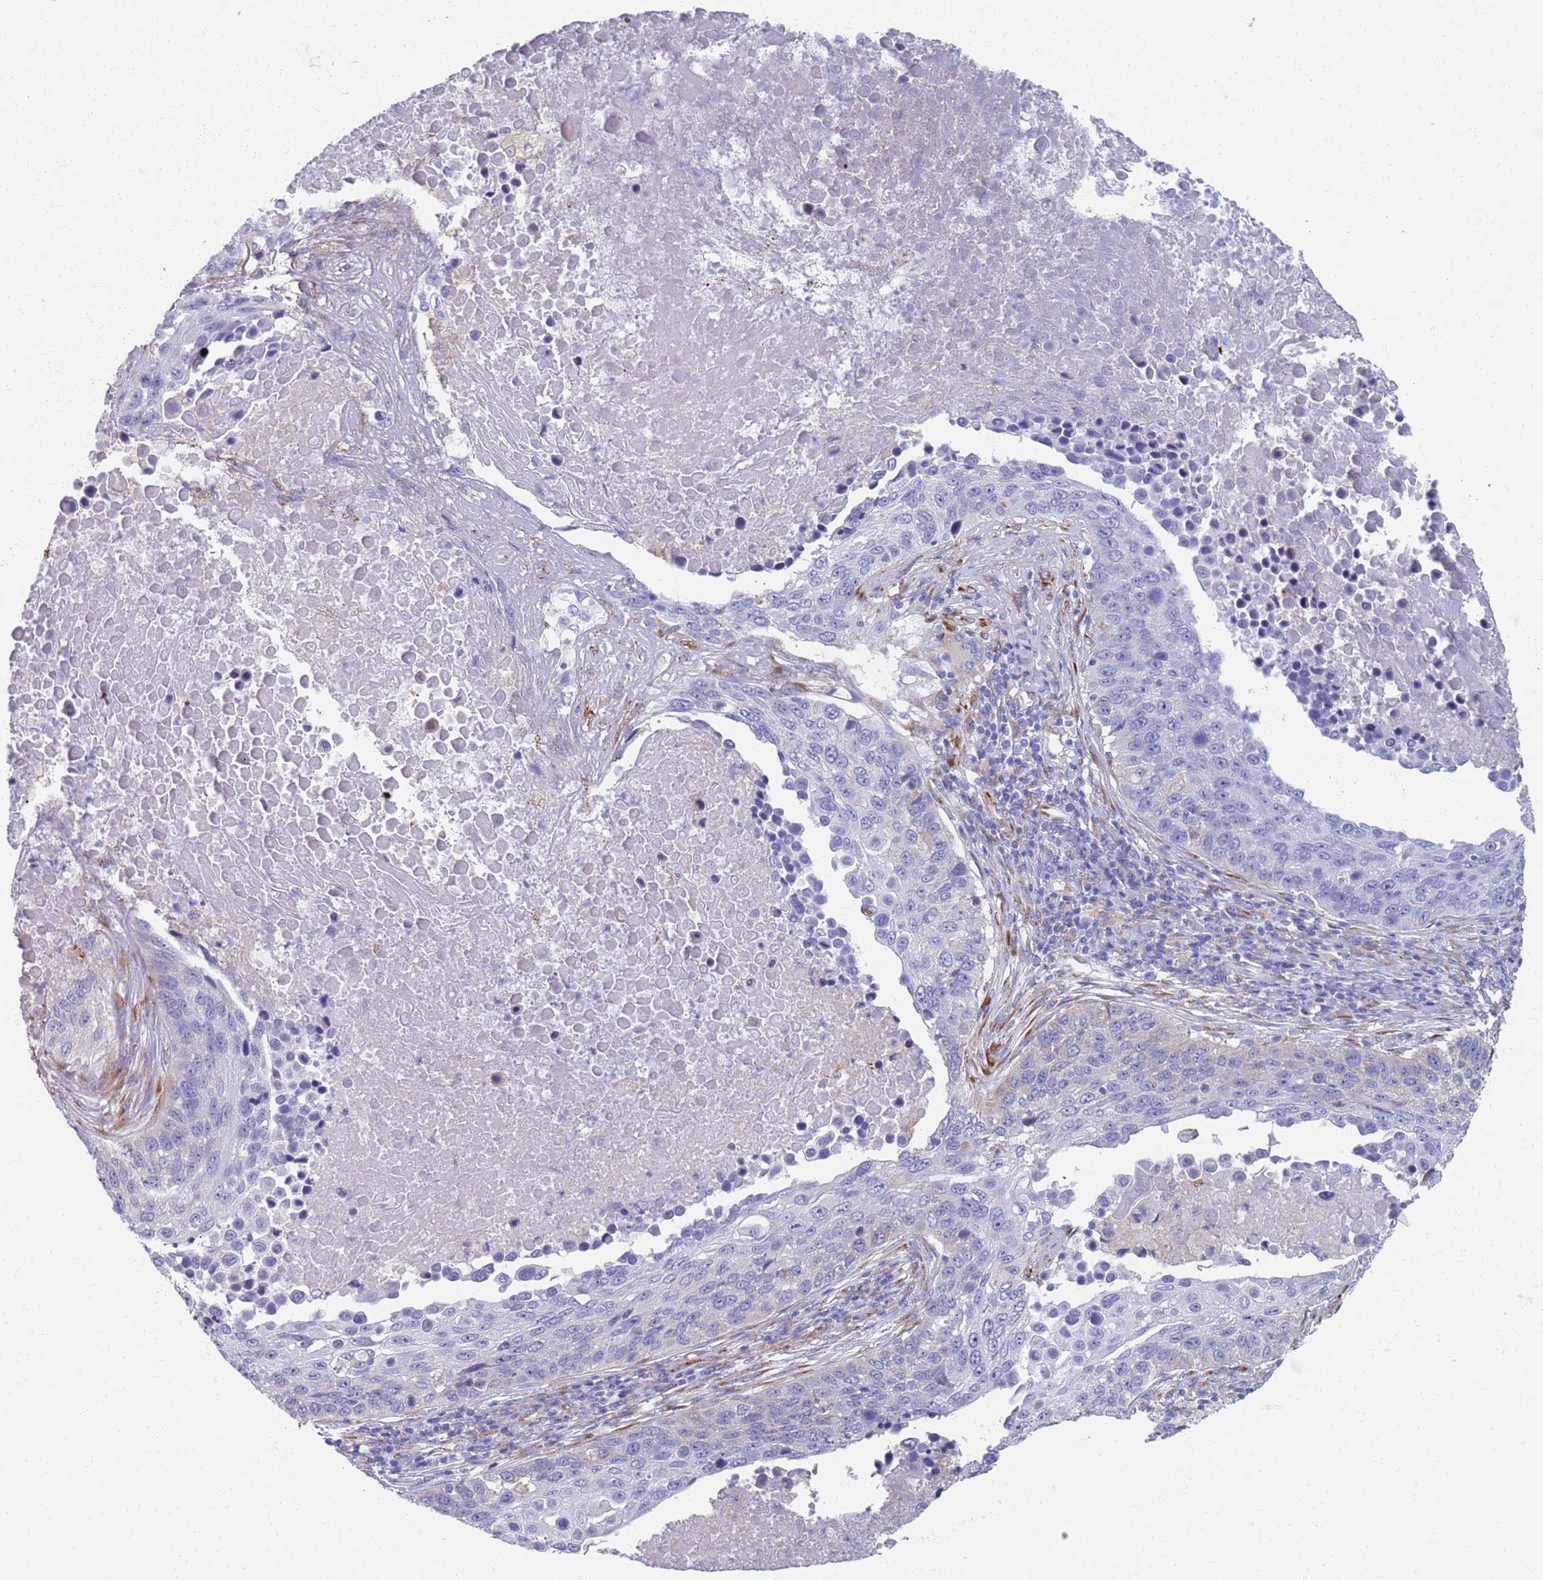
{"staining": {"intensity": "negative", "quantity": "none", "location": "none"}, "tissue": "lung cancer", "cell_type": "Tumor cells", "image_type": "cancer", "snomed": [{"axis": "morphology", "description": "Normal tissue, NOS"}, {"axis": "morphology", "description": "Squamous cell carcinoma, NOS"}, {"axis": "topography", "description": "Lymph node"}, {"axis": "topography", "description": "Lung"}], "caption": "Tumor cells are negative for brown protein staining in squamous cell carcinoma (lung).", "gene": "PLOD1", "patient": {"sex": "male", "age": 66}}